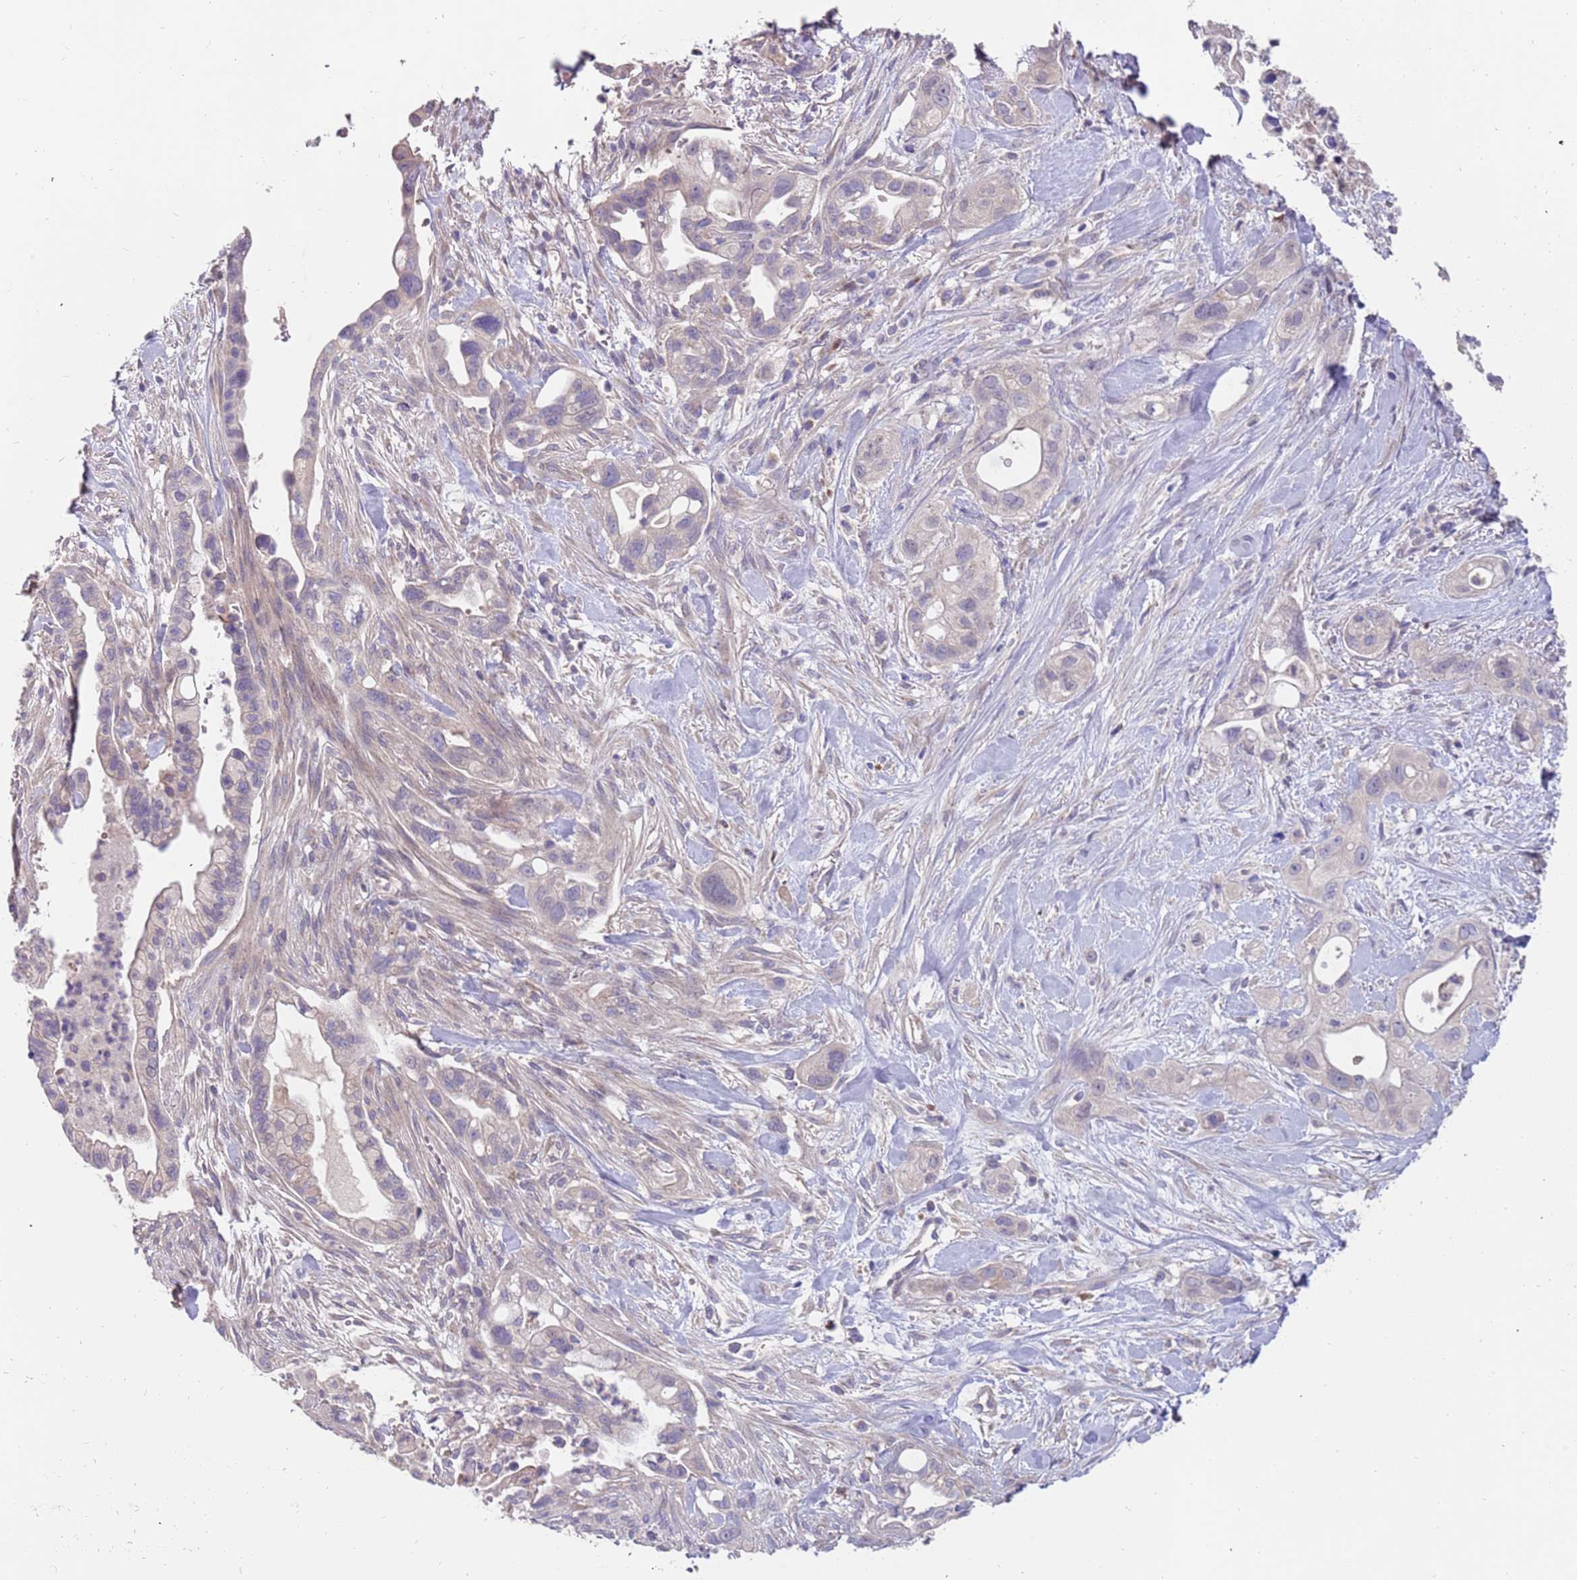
{"staining": {"intensity": "weak", "quantity": "<25%", "location": "cytoplasmic/membranous"}, "tissue": "pancreatic cancer", "cell_type": "Tumor cells", "image_type": "cancer", "snomed": [{"axis": "morphology", "description": "Adenocarcinoma, NOS"}, {"axis": "topography", "description": "Pancreas"}], "caption": "Pancreatic cancer stained for a protein using IHC shows no expression tumor cells.", "gene": "ZNF746", "patient": {"sex": "male", "age": 44}}